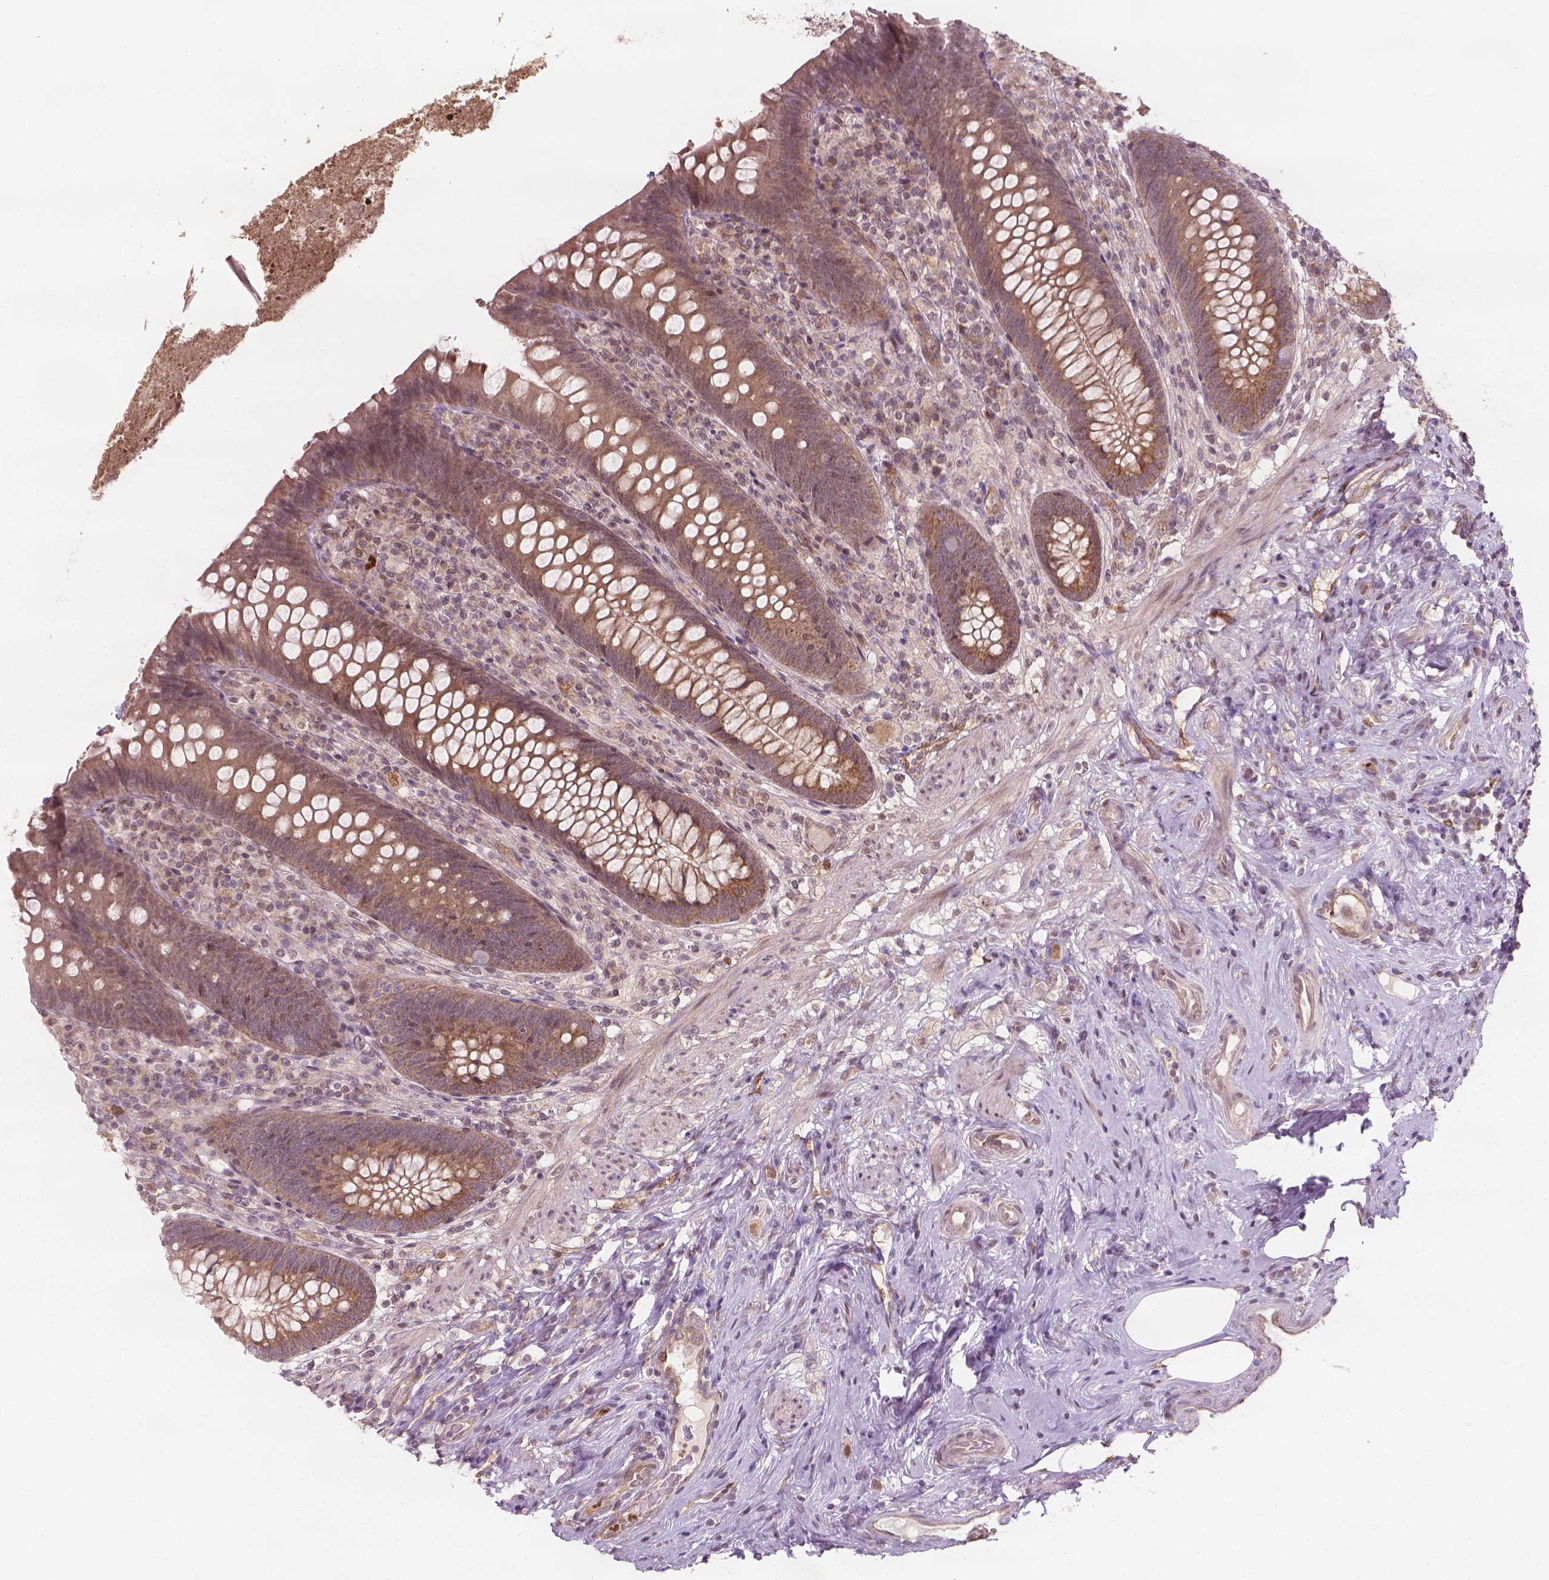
{"staining": {"intensity": "moderate", "quantity": ">75%", "location": "cytoplasmic/membranous,nuclear"}, "tissue": "appendix", "cell_type": "Glandular cells", "image_type": "normal", "snomed": [{"axis": "morphology", "description": "Normal tissue, NOS"}, {"axis": "topography", "description": "Appendix"}], "caption": "Human appendix stained for a protein (brown) displays moderate cytoplasmic/membranous,nuclear positive expression in approximately >75% of glandular cells.", "gene": "NFAT5", "patient": {"sex": "male", "age": 47}}